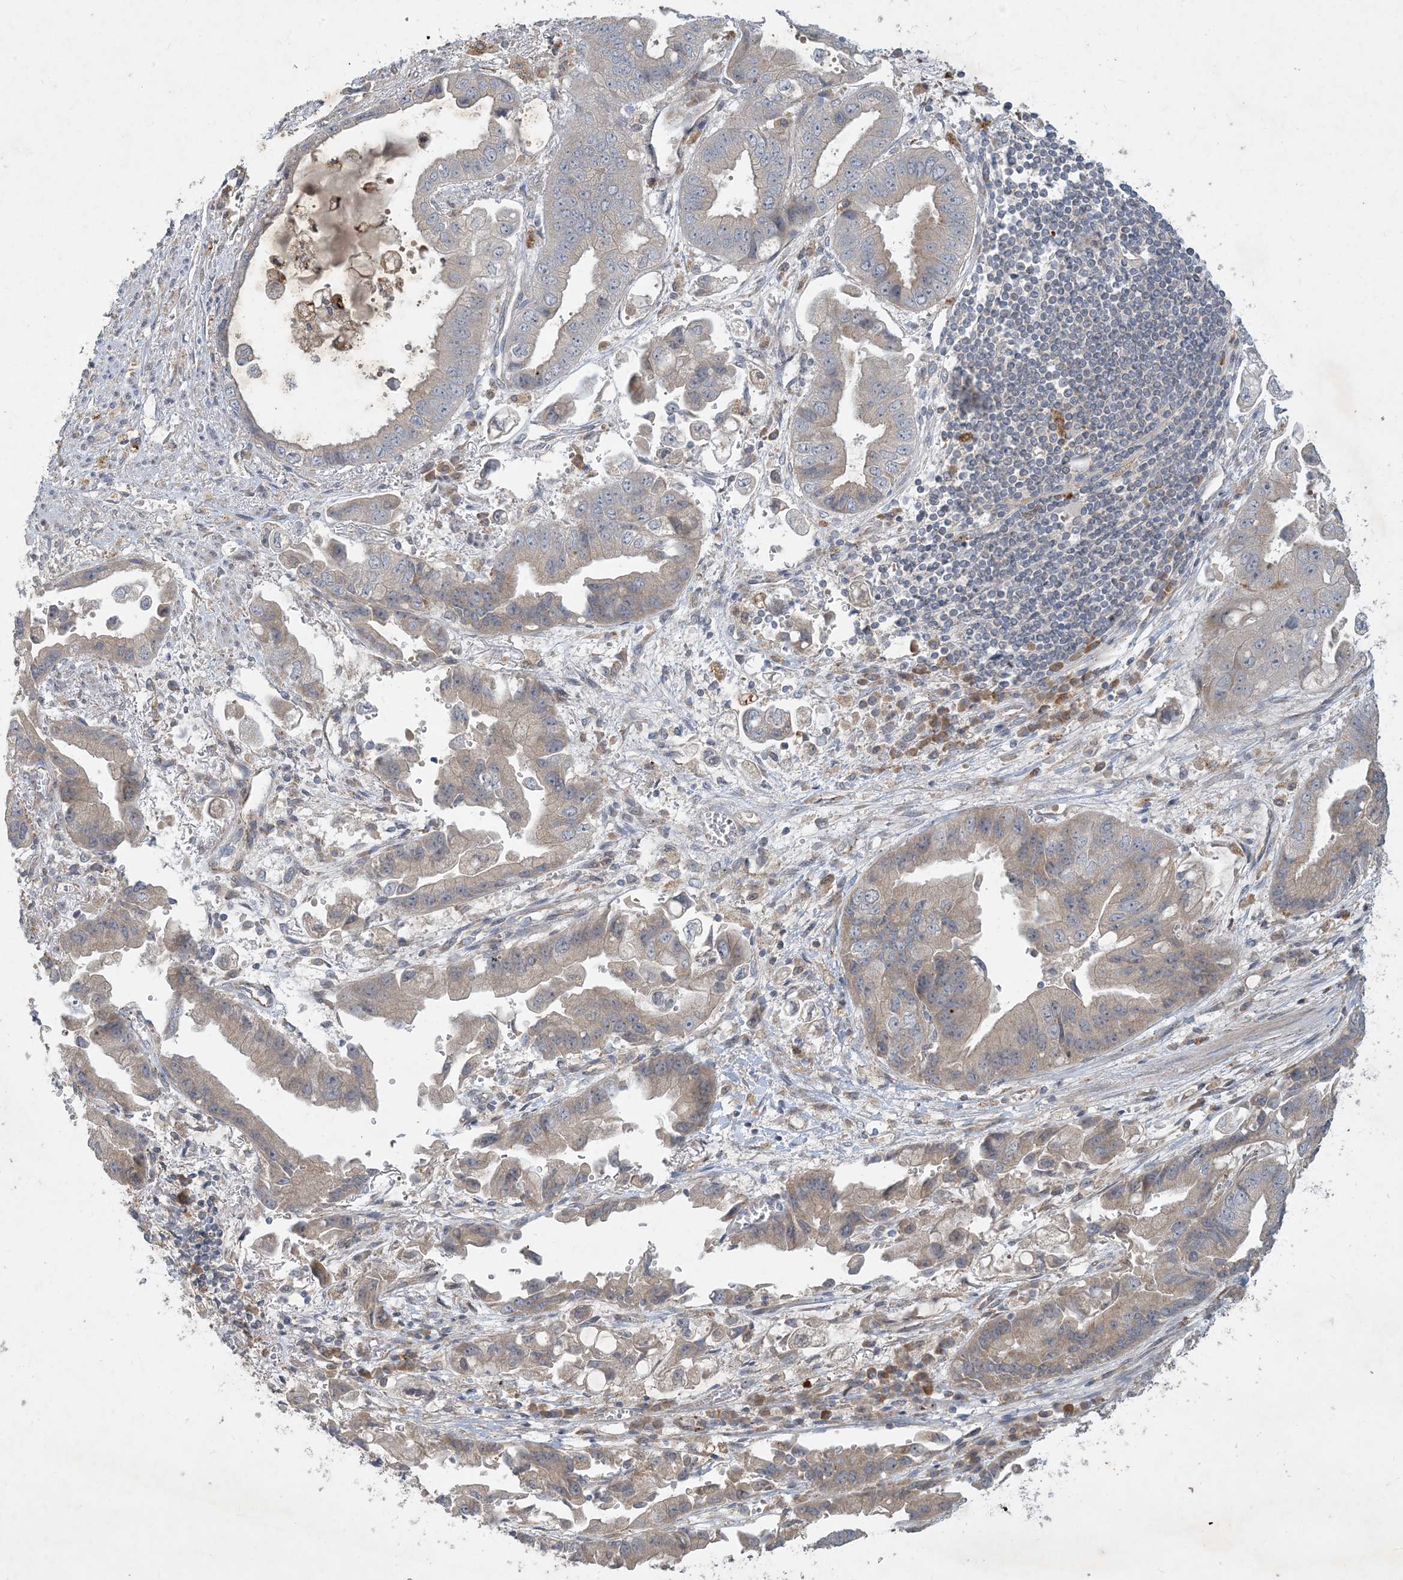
{"staining": {"intensity": "moderate", "quantity": "<25%", "location": "cytoplasmic/membranous"}, "tissue": "stomach cancer", "cell_type": "Tumor cells", "image_type": "cancer", "snomed": [{"axis": "morphology", "description": "Adenocarcinoma, NOS"}, {"axis": "topography", "description": "Stomach"}], "caption": "There is low levels of moderate cytoplasmic/membranous positivity in tumor cells of stomach adenocarcinoma, as demonstrated by immunohistochemical staining (brown color).", "gene": "MRPS18A", "patient": {"sex": "male", "age": 62}}